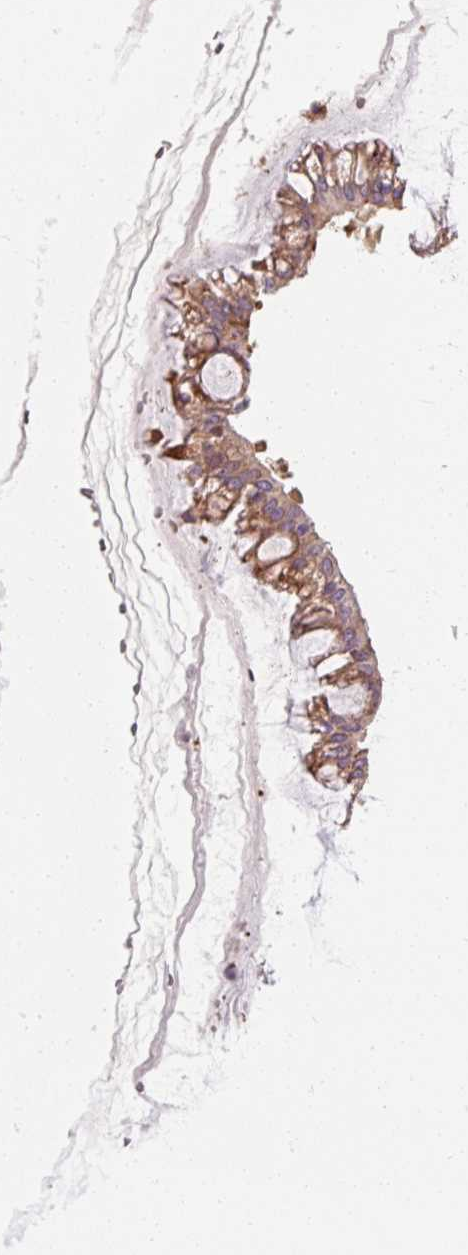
{"staining": {"intensity": "moderate", "quantity": ">75%", "location": "cytoplasmic/membranous"}, "tissue": "ovarian cancer", "cell_type": "Tumor cells", "image_type": "cancer", "snomed": [{"axis": "morphology", "description": "Cystadenocarcinoma, mucinous, NOS"}, {"axis": "topography", "description": "Ovary"}], "caption": "Mucinous cystadenocarcinoma (ovarian) stained with DAB (3,3'-diaminobenzidine) immunohistochemistry (IHC) reveals medium levels of moderate cytoplasmic/membranous expression in about >75% of tumor cells.", "gene": "TBC1D4", "patient": {"sex": "female", "age": 73}}